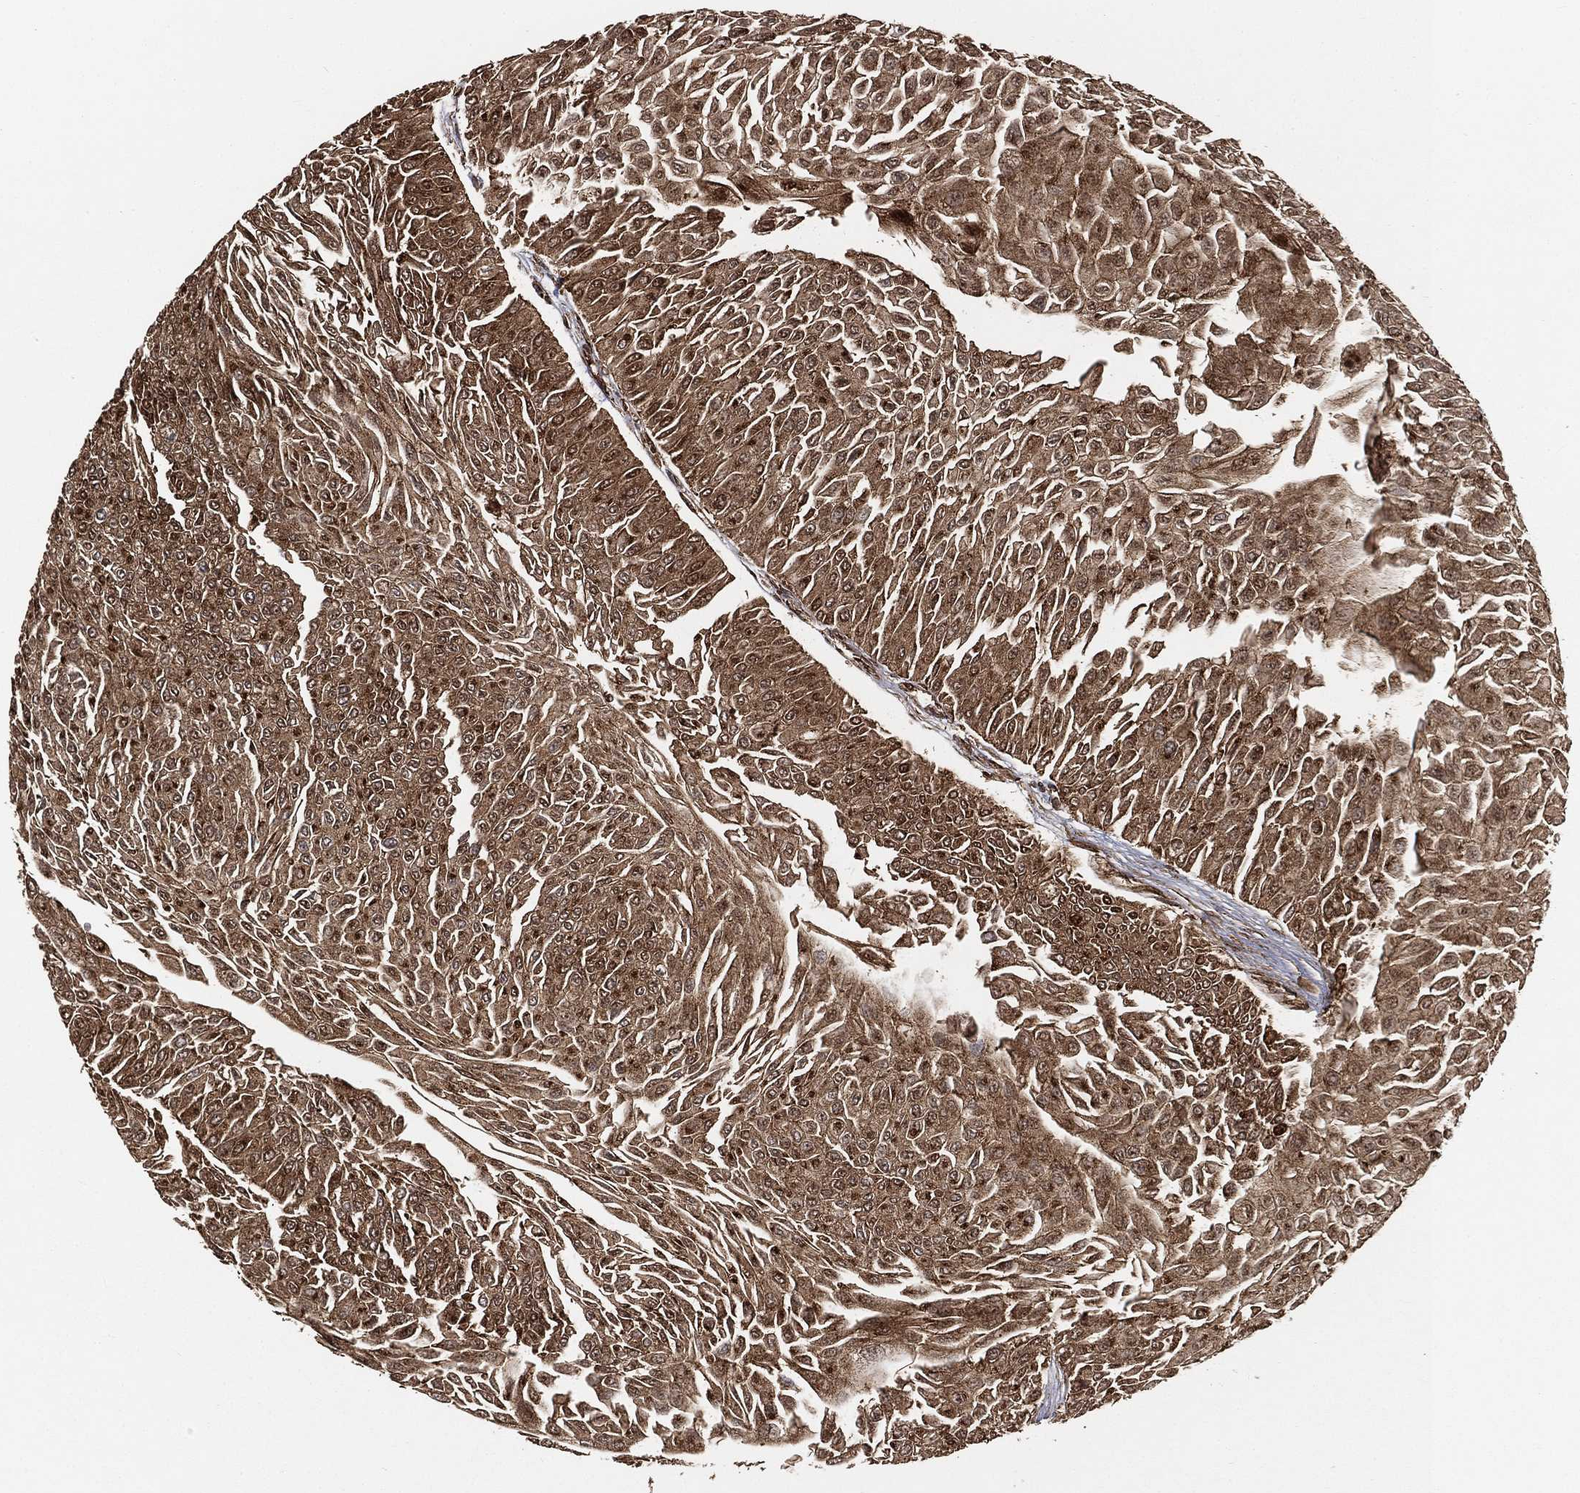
{"staining": {"intensity": "strong", "quantity": ">75%", "location": "cytoplasmic/membranous"}, "tissue": "urothelial cancer", "cell_type": "Tumor cells", "image_type": "cancer", "snomed": [{"axis": "morphology", "description": "Urothelial carcinoma, Low grade"}, {"axis": "topography", "description": "Urinary bladder"}], "caption": "There is high levels of strong cytoplasmic/membranous expression in tumor cells of low-grade urothelial carcinoma, as demonstrated by immunohistochemical staining (brown color).", "gene": "SLC38A7", "patient": {"sex": "male", "age": 67}}